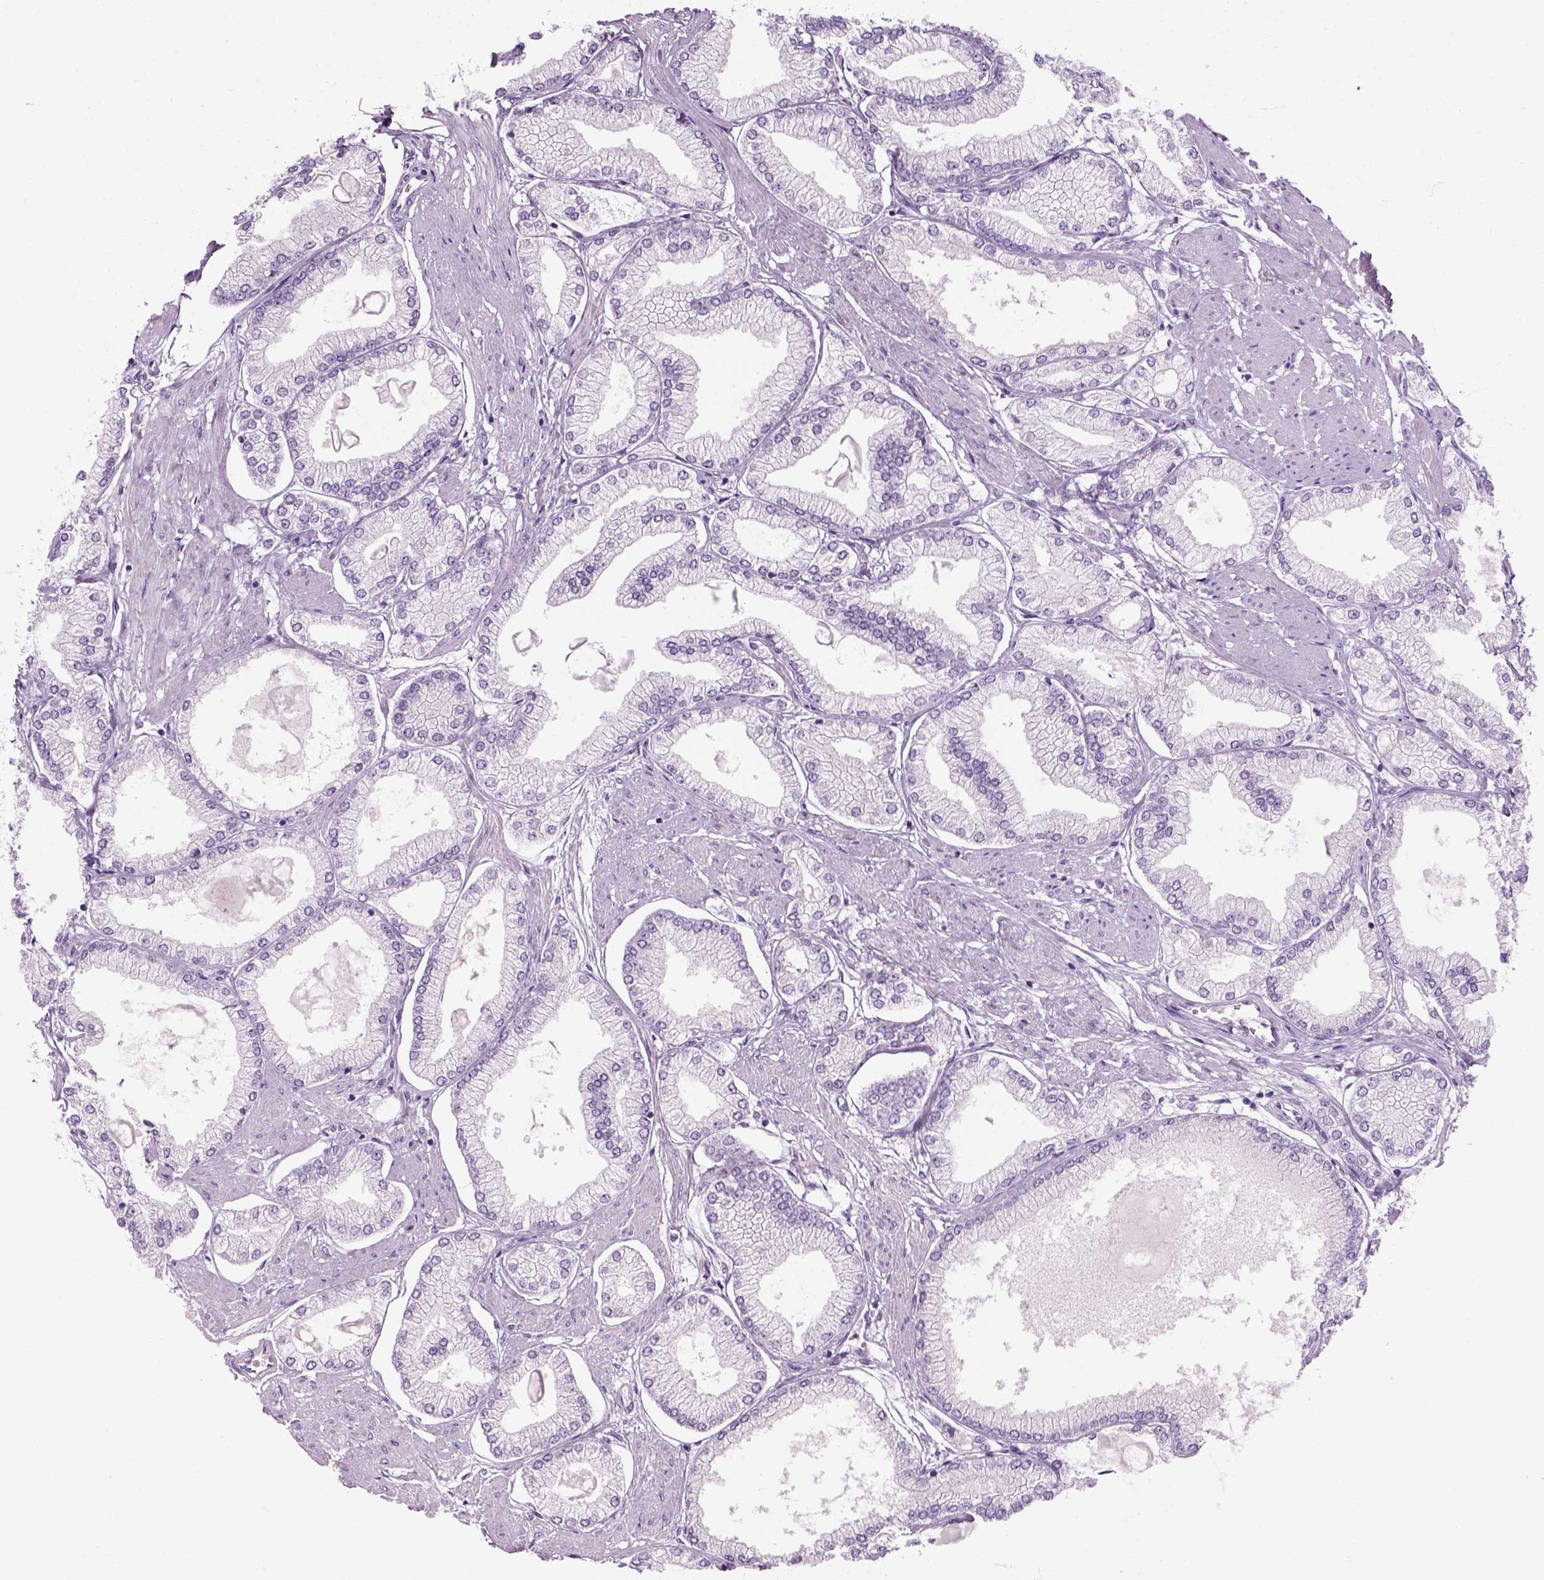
{"staining": {"intensity": "negative", "quantity": "none", "location": "none"}, "tissue": "prostate cancer", "cell_type": "Tumor cells", "image_type": "cancer", "snomed": [{"axis": "morphology", "description": "Adenocarcinoma, High grade"}, {"axis": "topography", "description": "Prostate"}], "caption": "The immunohistochemistry histopathology image has no significant positivity in tumor cells of prostate cancer (high-grade adenocarcinoma) tissue. (DAB immunohistochemistry visualized using brightfield microscopy, high magnification).", "gene": "IL4", "patient": {"sex": "male", "age": 68}}